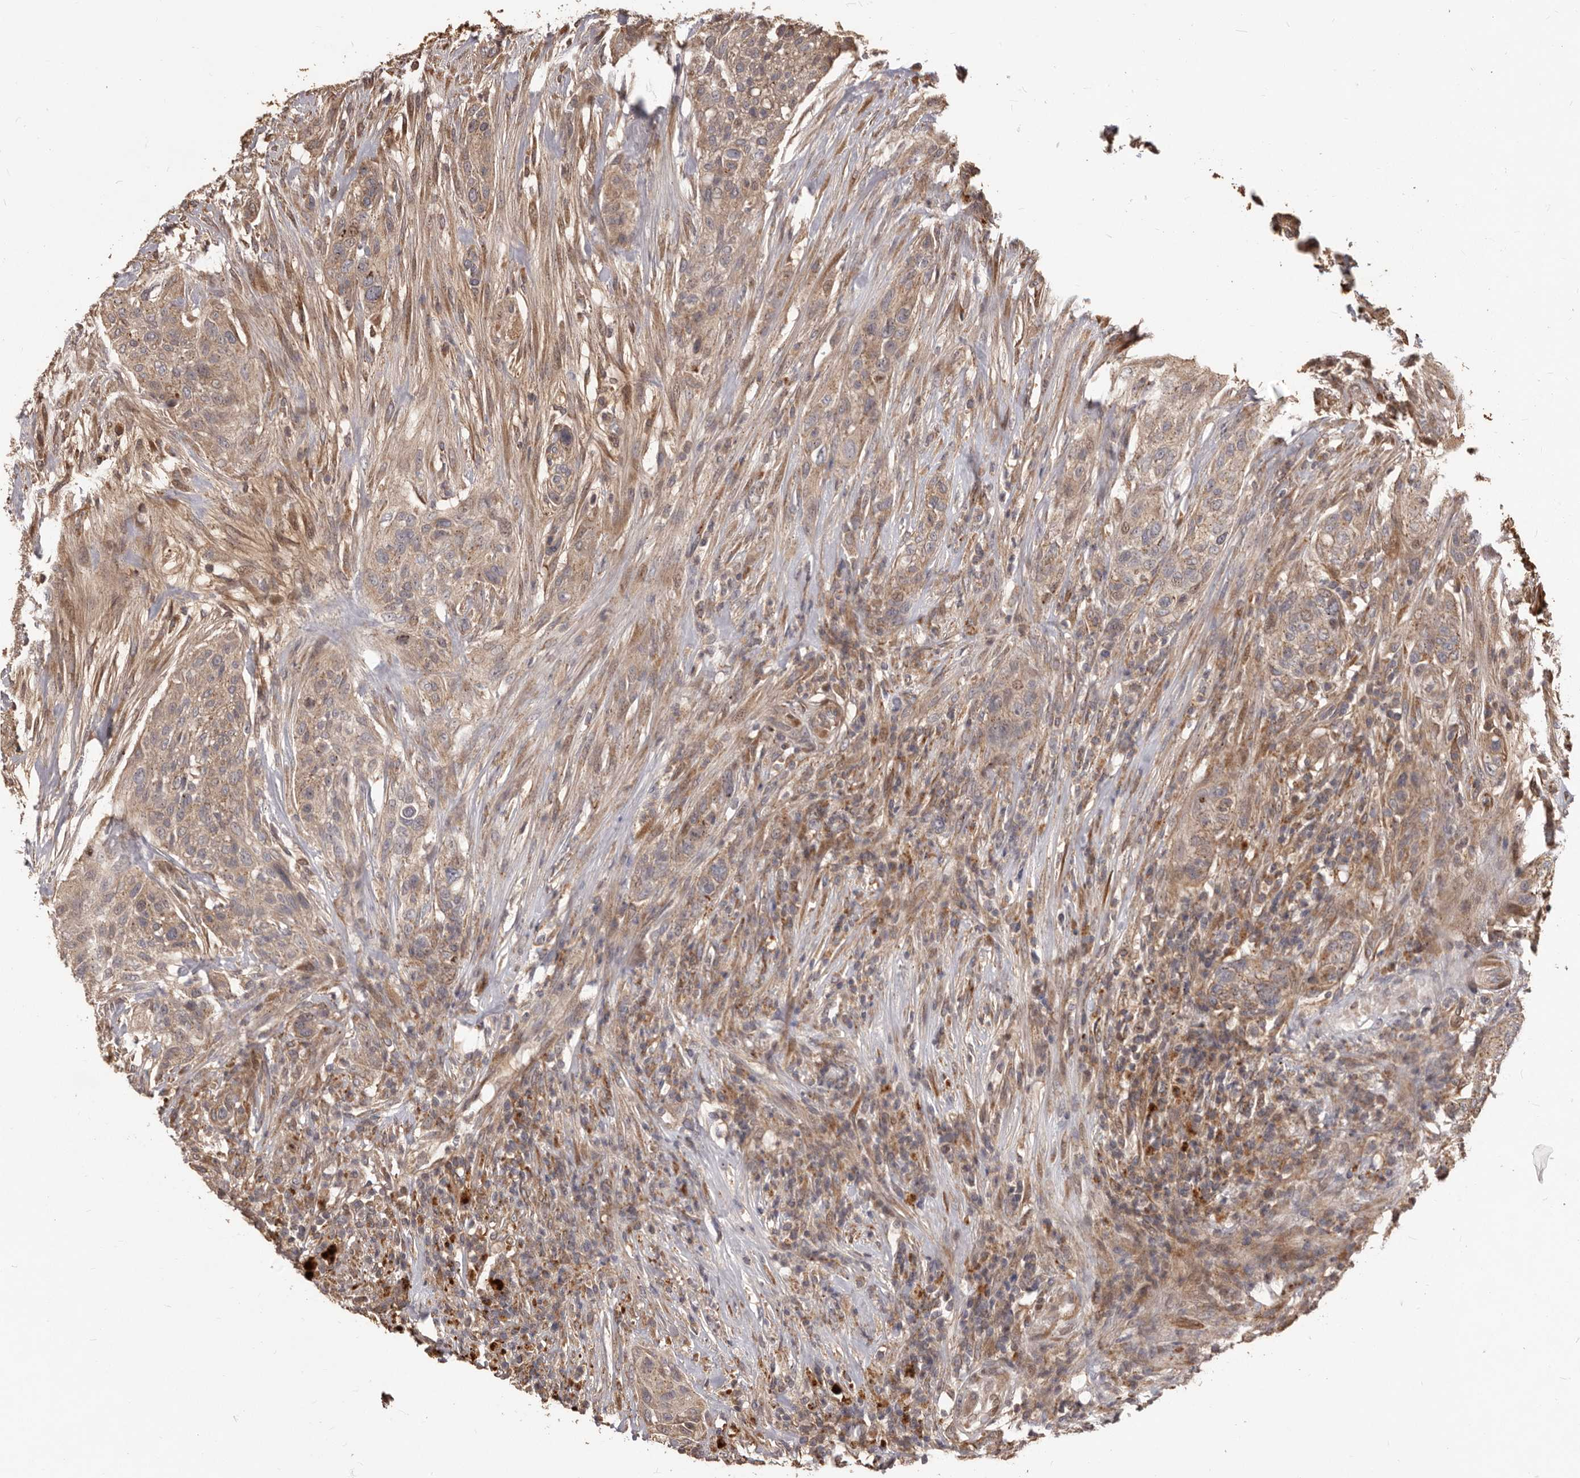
{"staining": {"intensity": "weak", "quantity": ">75%", "location": "cytoplasmic/membranous"}, "tissue": "urothelial cancer", "cell_type": "Tumor cells", "image_type": "cancer", "snomed": [{"axis": "morphology", "description": "Urothelial carcinoma, High grade"}, {"axis": "topography", "description": "Urinary bladder"}], "caption": "An immunohistochemistry histopathology image of tumor tissue is shown. Protein staining in brown labels weak cytoplasmic/membranous positivity in urothelial cancer within tumor cells. (IHC, brightfield microscopy, high magnification).", "gene": "MTO1", "patient": {"sex": "male", "age": 35}}